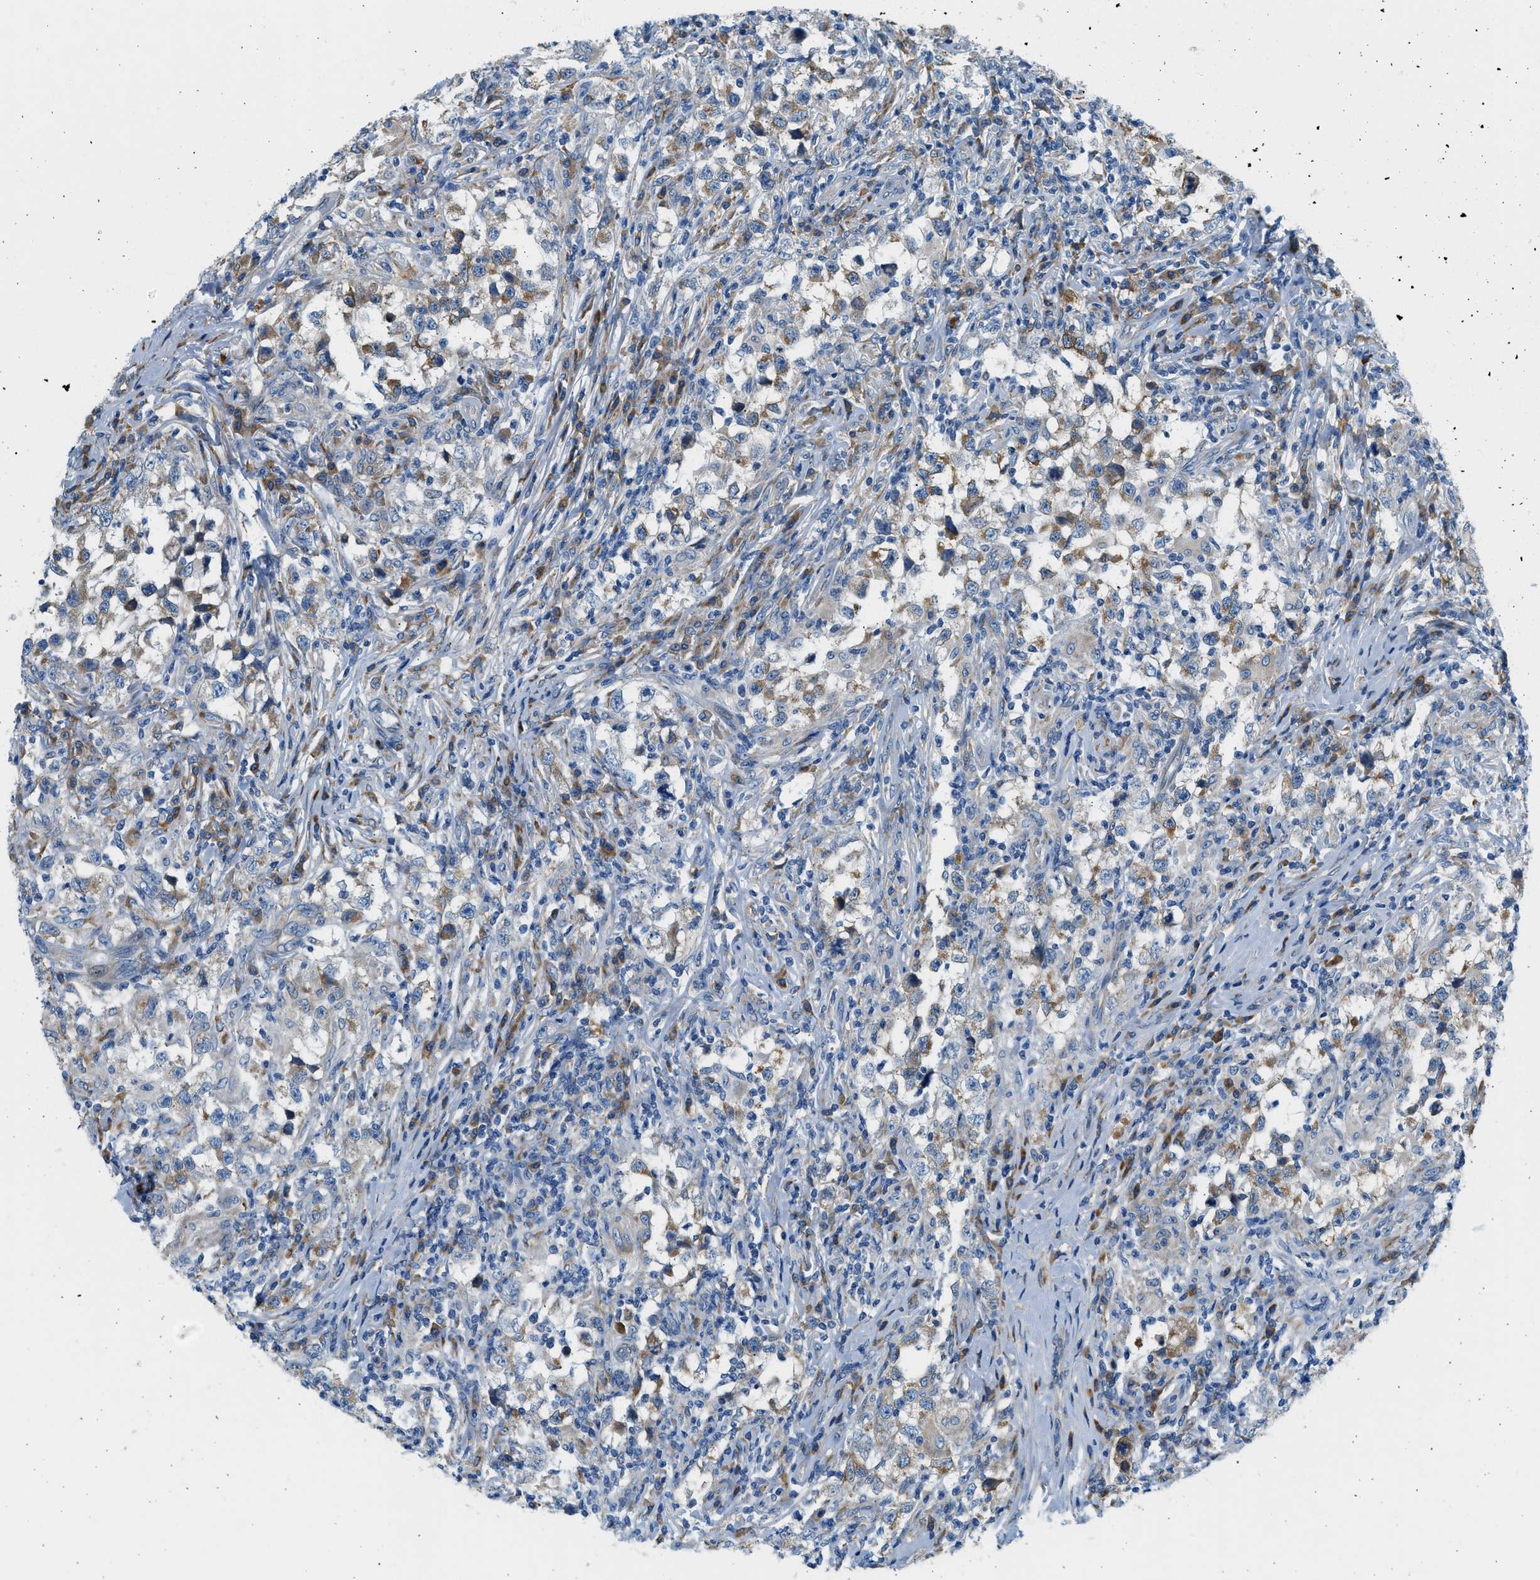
{"staining": {"intensity": "moderate", "quantity": "<25%", "location": "cytoplasmic/membranous"}, "tissue": "testis cancer", "cell_type": "Tumor cells", "image_type": "cancer", "snomed": [{"axis": "morphology", "description": "Carcinoma, Embryonal, NOS"}, {"axis": "topography", "description": "Testis"}], "caption": "This image displays embryonal carcinoma (testis) stained with IHC to label a protein in brown. The cytoplasmic/membranous of tumor cells show moderate positivity for the protein. Nuclei are counter-stained blue.", "gene": "CNTN6", "patient": {"sex": "male", "age": 21}}